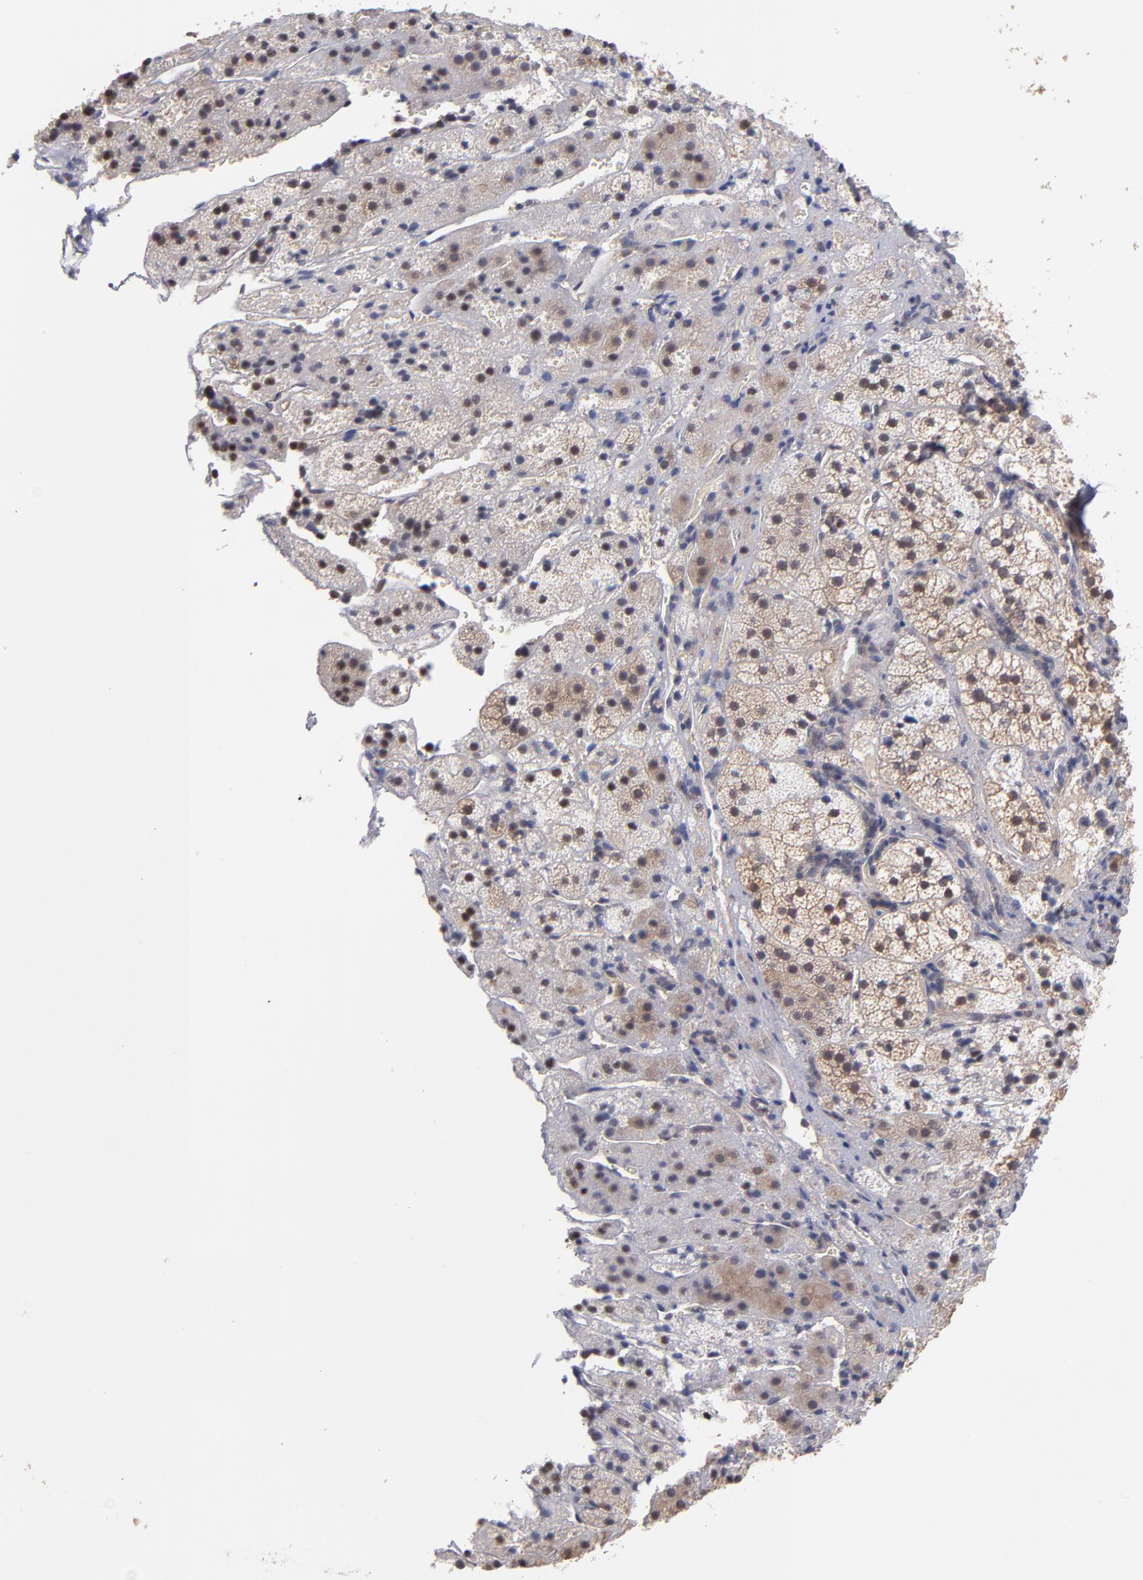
{"staining": {"intensity": "weak", "quantity": "<25%", "location": "cytoplasmic/membranous"}, "tissue": "adrenal gland", "cell_type": "Glandular cells", "image_type": "normal", "snomed": [{"axis": "morphology", "description": "Normal tissue, NOS"}, {"axis": "topography", "description": "Adrenal gland"}], "caption": "DAB immunohistochemical staining of benign human adrenal gland exhibits no significant staining in glandular cells.", "gene": "PSMD10", "patient": {"sex": "female", "age": 44}}